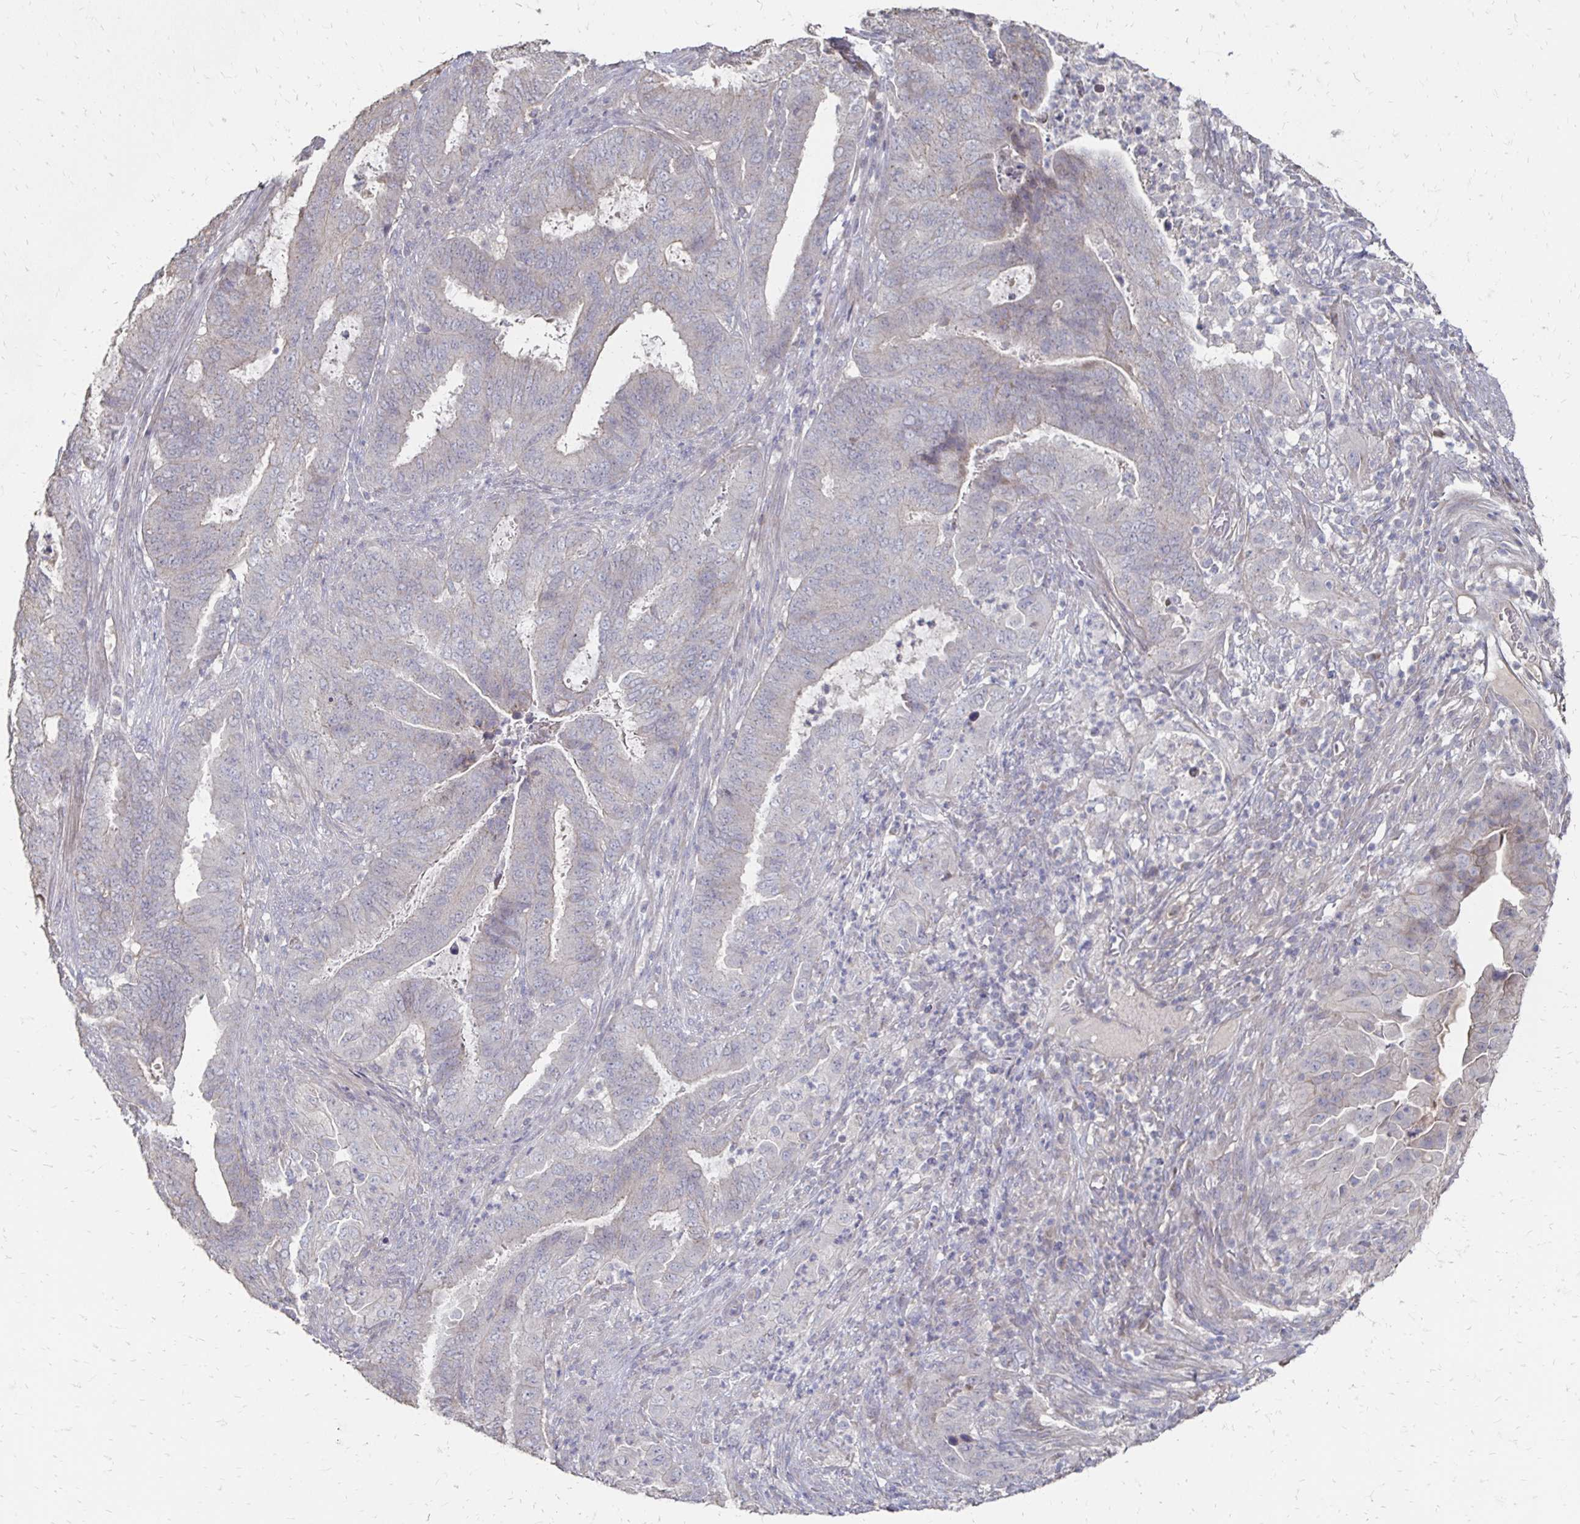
{"staining": {"intensity": "negative", "quantity": "none", "location": "none"}, "tissue": "endometrial cancer", "cell_type": "Tumor cells", "image_type": "cancer", "snomed": [{"axis": "morphology", "description": "Adenocarcinoma, NOS"}, {"axis": "topography", "description": "Endometrium"}], "caption": "High magnification brightfield microscopy of adenocarcinoma (endometrial) stained with DAB (3,3'-diaminobenzidine) (brown) and counterstained with hematoxylin (blue): tumor cells show no significant staining.", "gene": "ZNF727", "patient": {"sex": "female", "age": 51}}